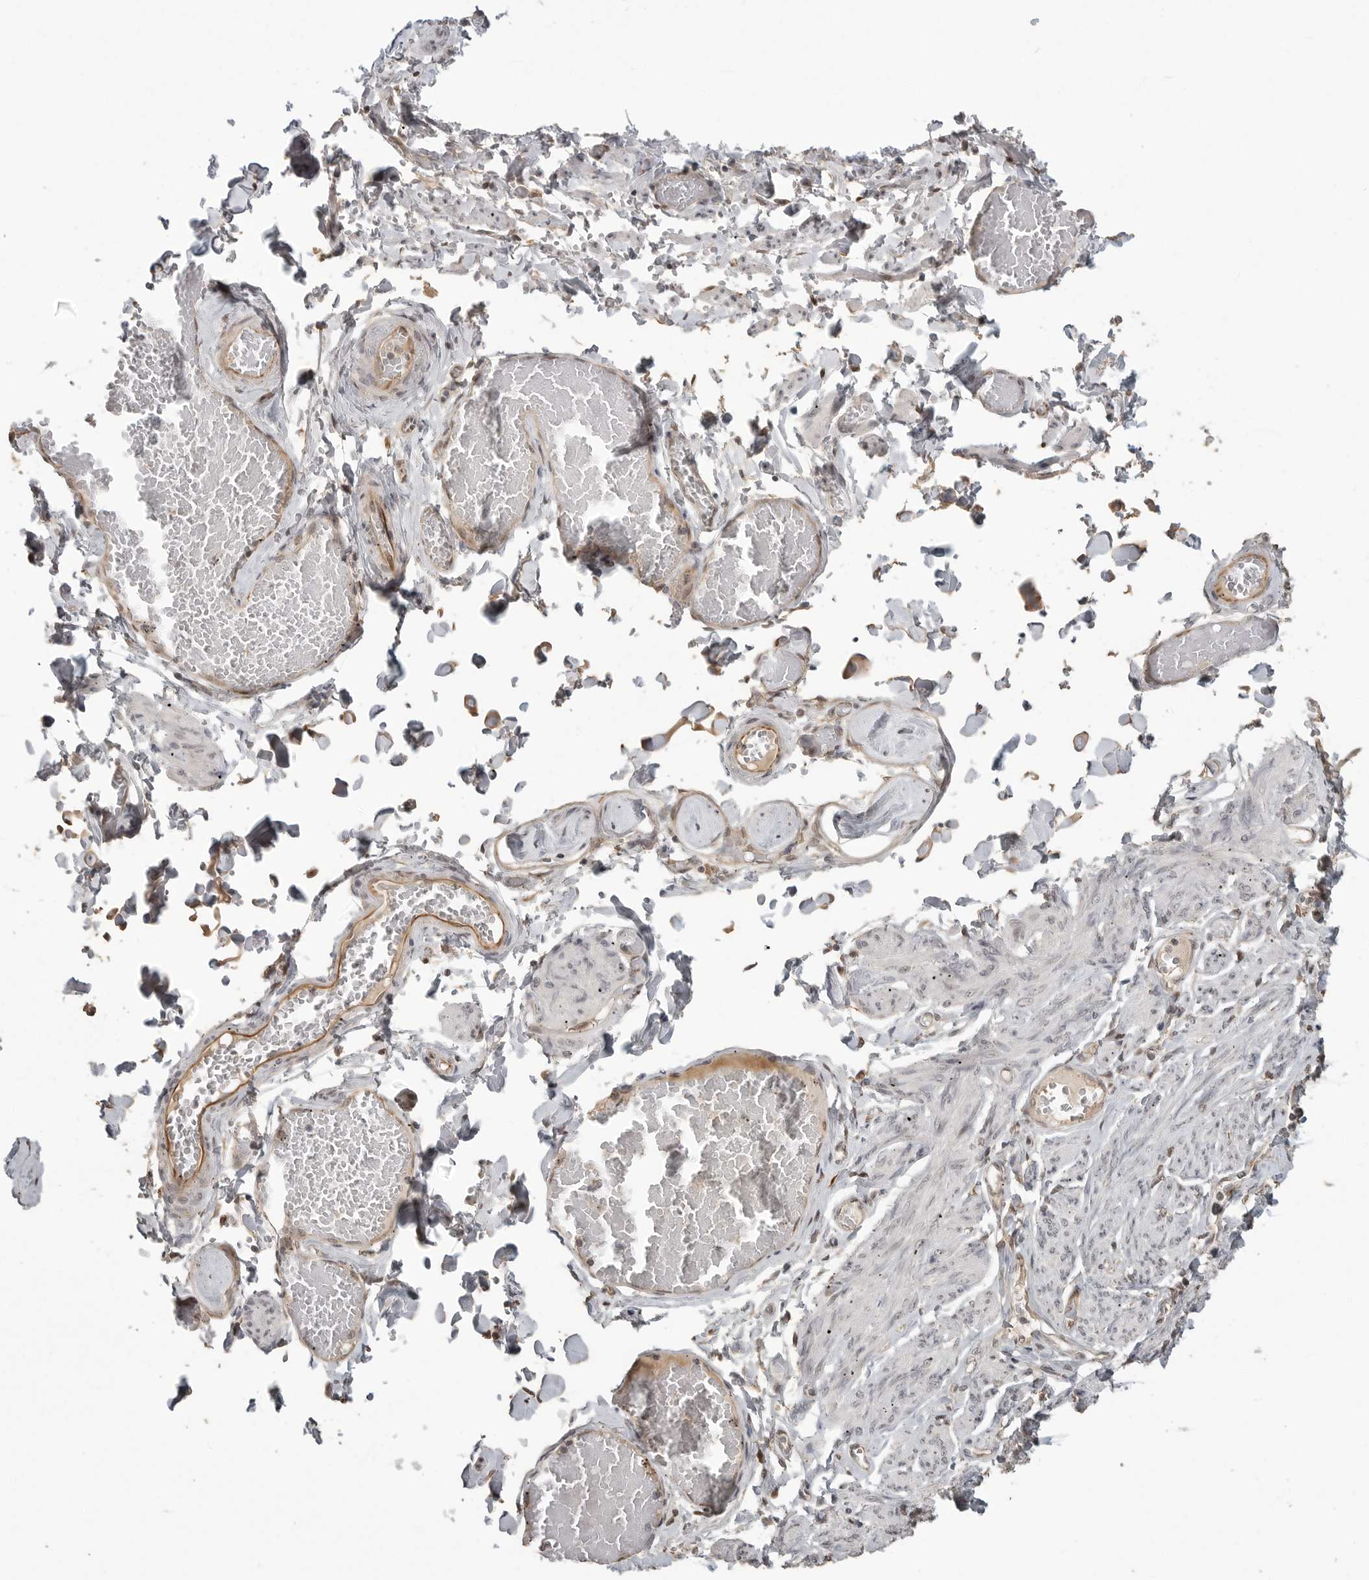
{"staining": {"intensity": "weak", "quantity": ">75%", "location": "cytoplasmic/membranous"}, "tissue": "adipose tissue", "cell_type": "Adipocytes", "image_type": "normal", "snomed": [{"axis": "morphology", "description": "Normal tissue, NOS"}, {"axis": "topography", "description": "Vascular tissue"}, {"axis": "topography", "description": "Fallopian tube"}, {"axis": "topography", "description": "Ovary"}], "caption": "This micrograph displays immunohistochemistry (IHC) staining of benign adipose tissue, with low weak cytoplasmic/membranous staining in about >75% of adipocytes.", "gene": "SMG8", "patient": {"sex": "female", "age": 67}}